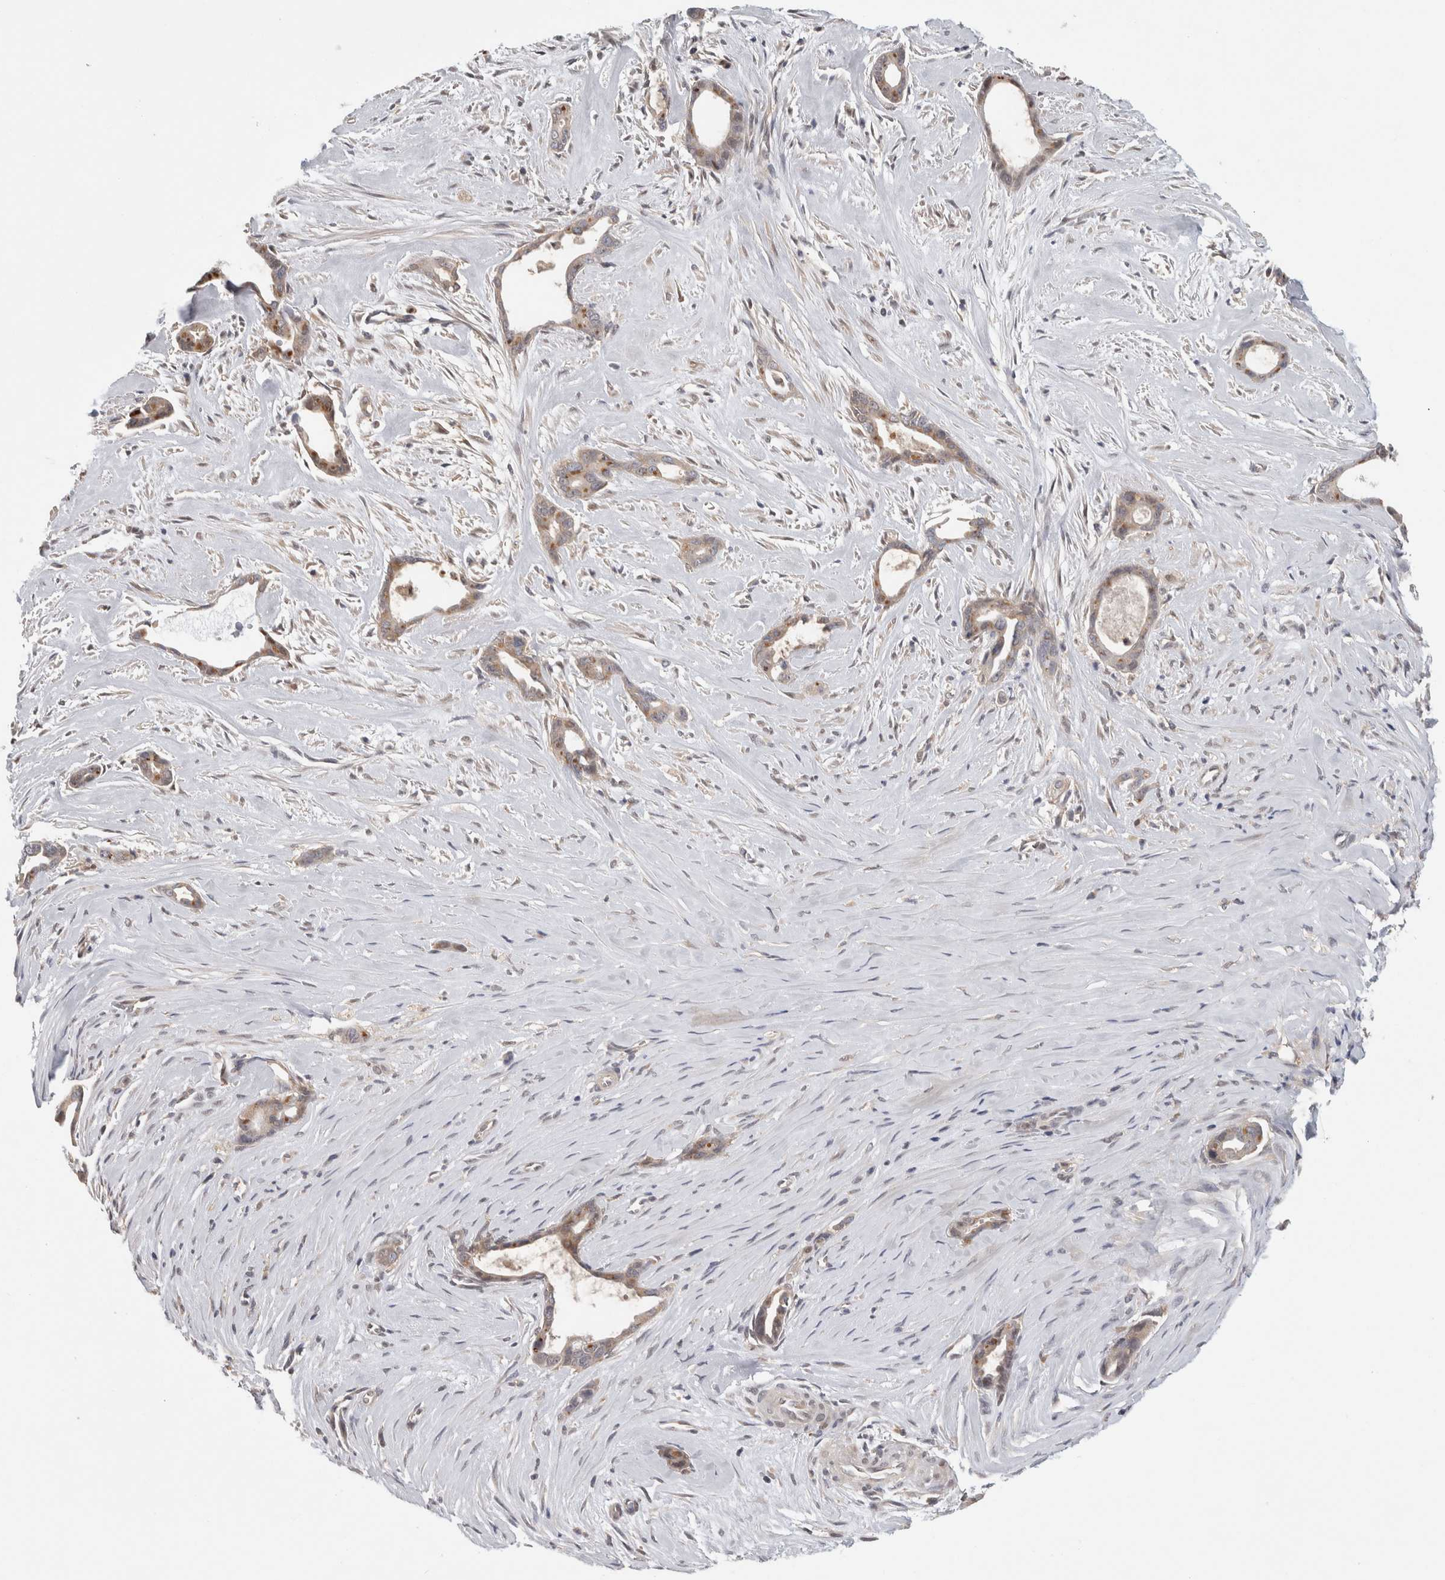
{"staining": {"intensity": "weak", "quantity": ">75%", "location": "cytoplasmic/membranous"}, "tissue": "liver cancer", "cell_type": "Tumor cells", "image_type": "cancer", "snomed": [{"axis": "morphology", "description": "Cholangiocarcinoma"}, {"axis": "topography", "description": "Liver"}], "caption": "Cholangiocarcinoma (liver) stained with immunohistochemistry exhibits weak cytoplasmic/membranous expression in approximately >75% of tumor cells. (DAB IHC, brown staining for protein, blue staining for nuclei).", "gene": "PIGP", "patient": {"sex": "female", "age": 55}}